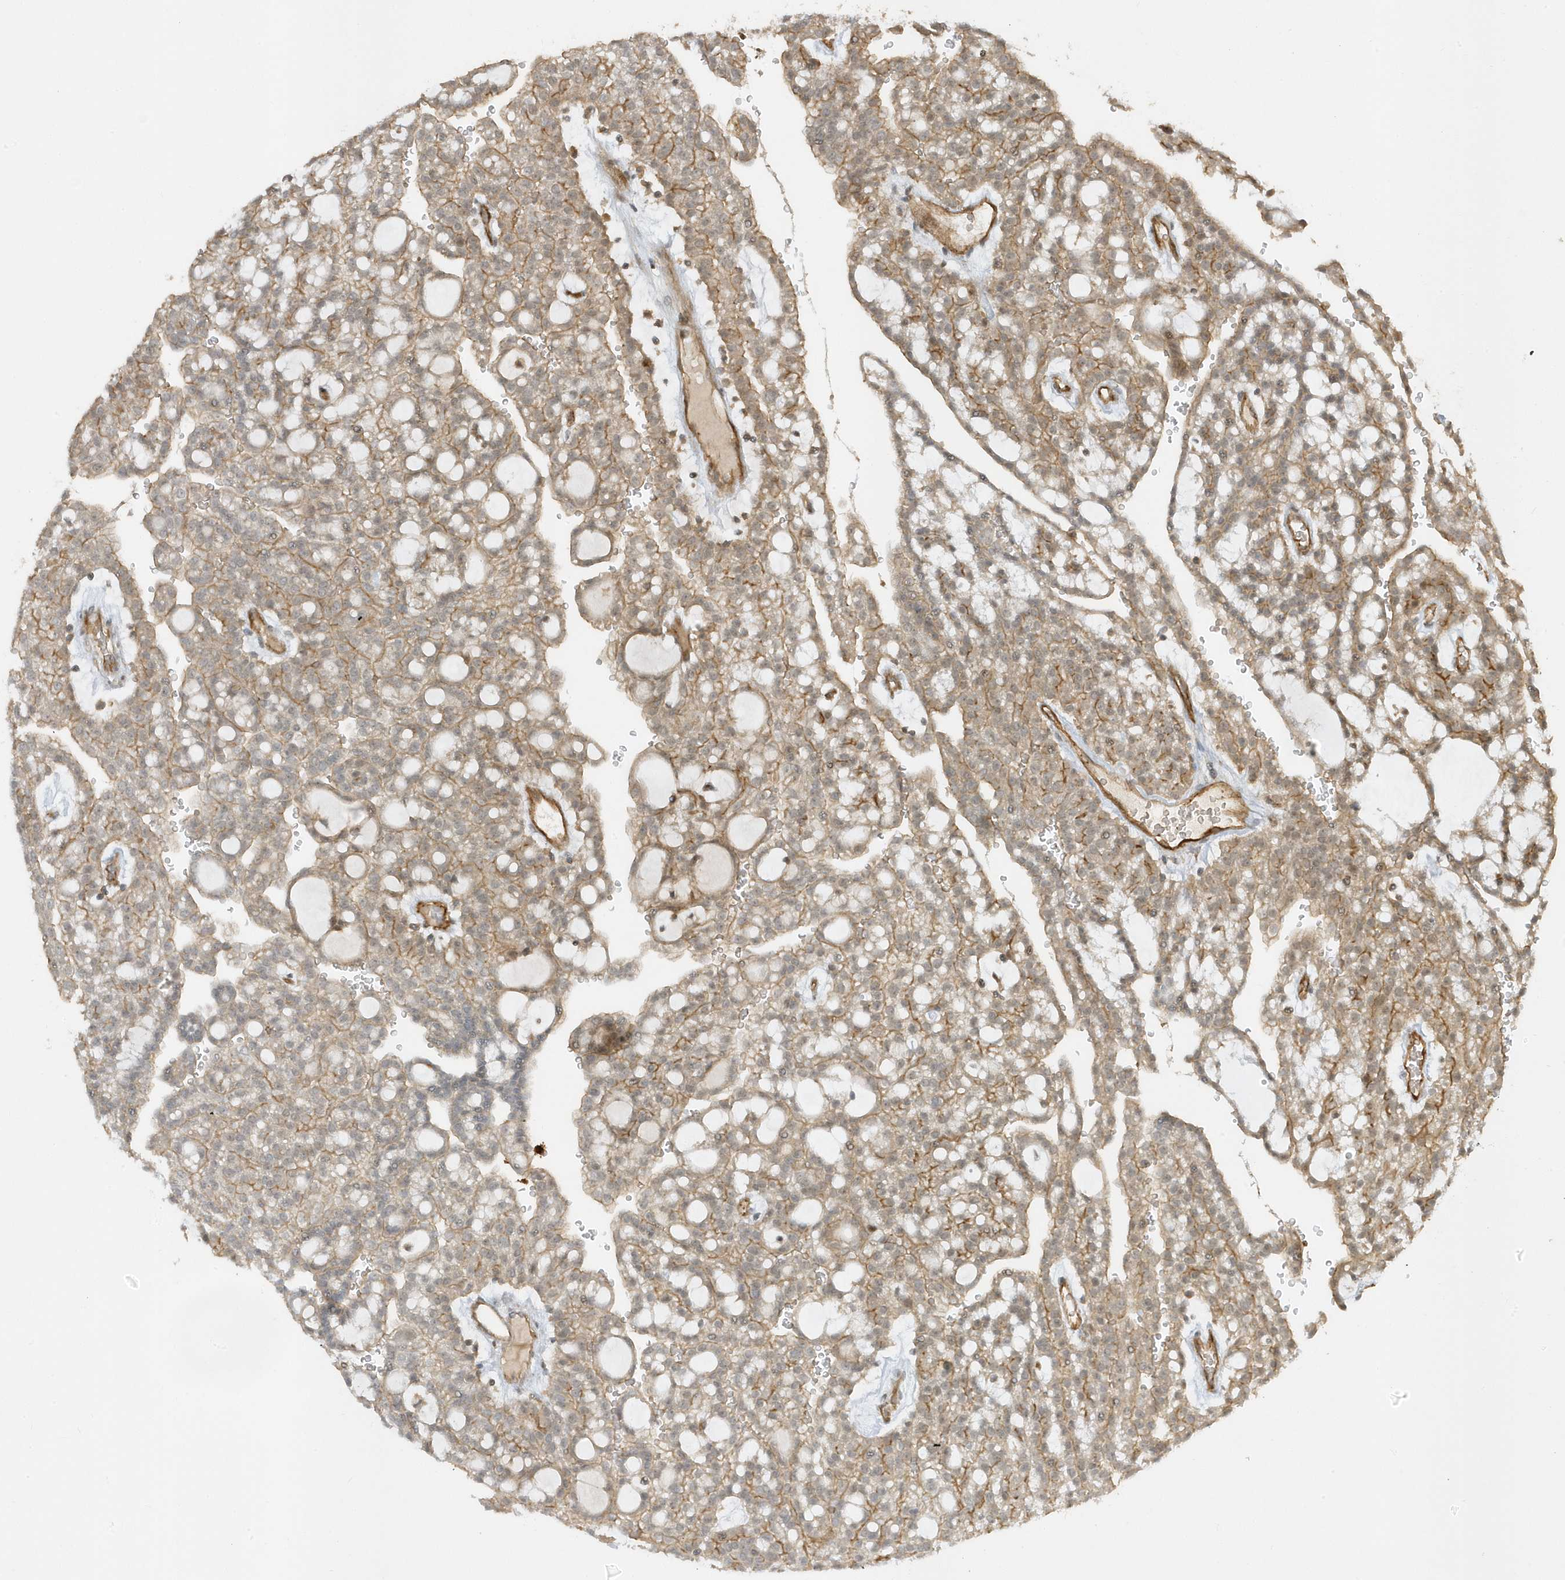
{"staining": {"intensity": "weak", "quantity": ">75%", "location": "cytoplasmic/membranous"}, "tissue": "renal cancer", "cell_type": "Tumor cells", "image_type": "cancer", "snomed": [{"axis": "morphology", "description": "Adenocarcinoma, NOS"}, {"axis": "topography", "description": "Kidney"}], "caption": "IHC (DAB (3,3'-diaminobenzidine)) staining of adenocarcinoma (renal) shows weak cytoplasmic/membranous protein staining in about >75% of tumor cells.", "gene": "ZBTB8A", "patient": {"sex": "male", "age": 63}}